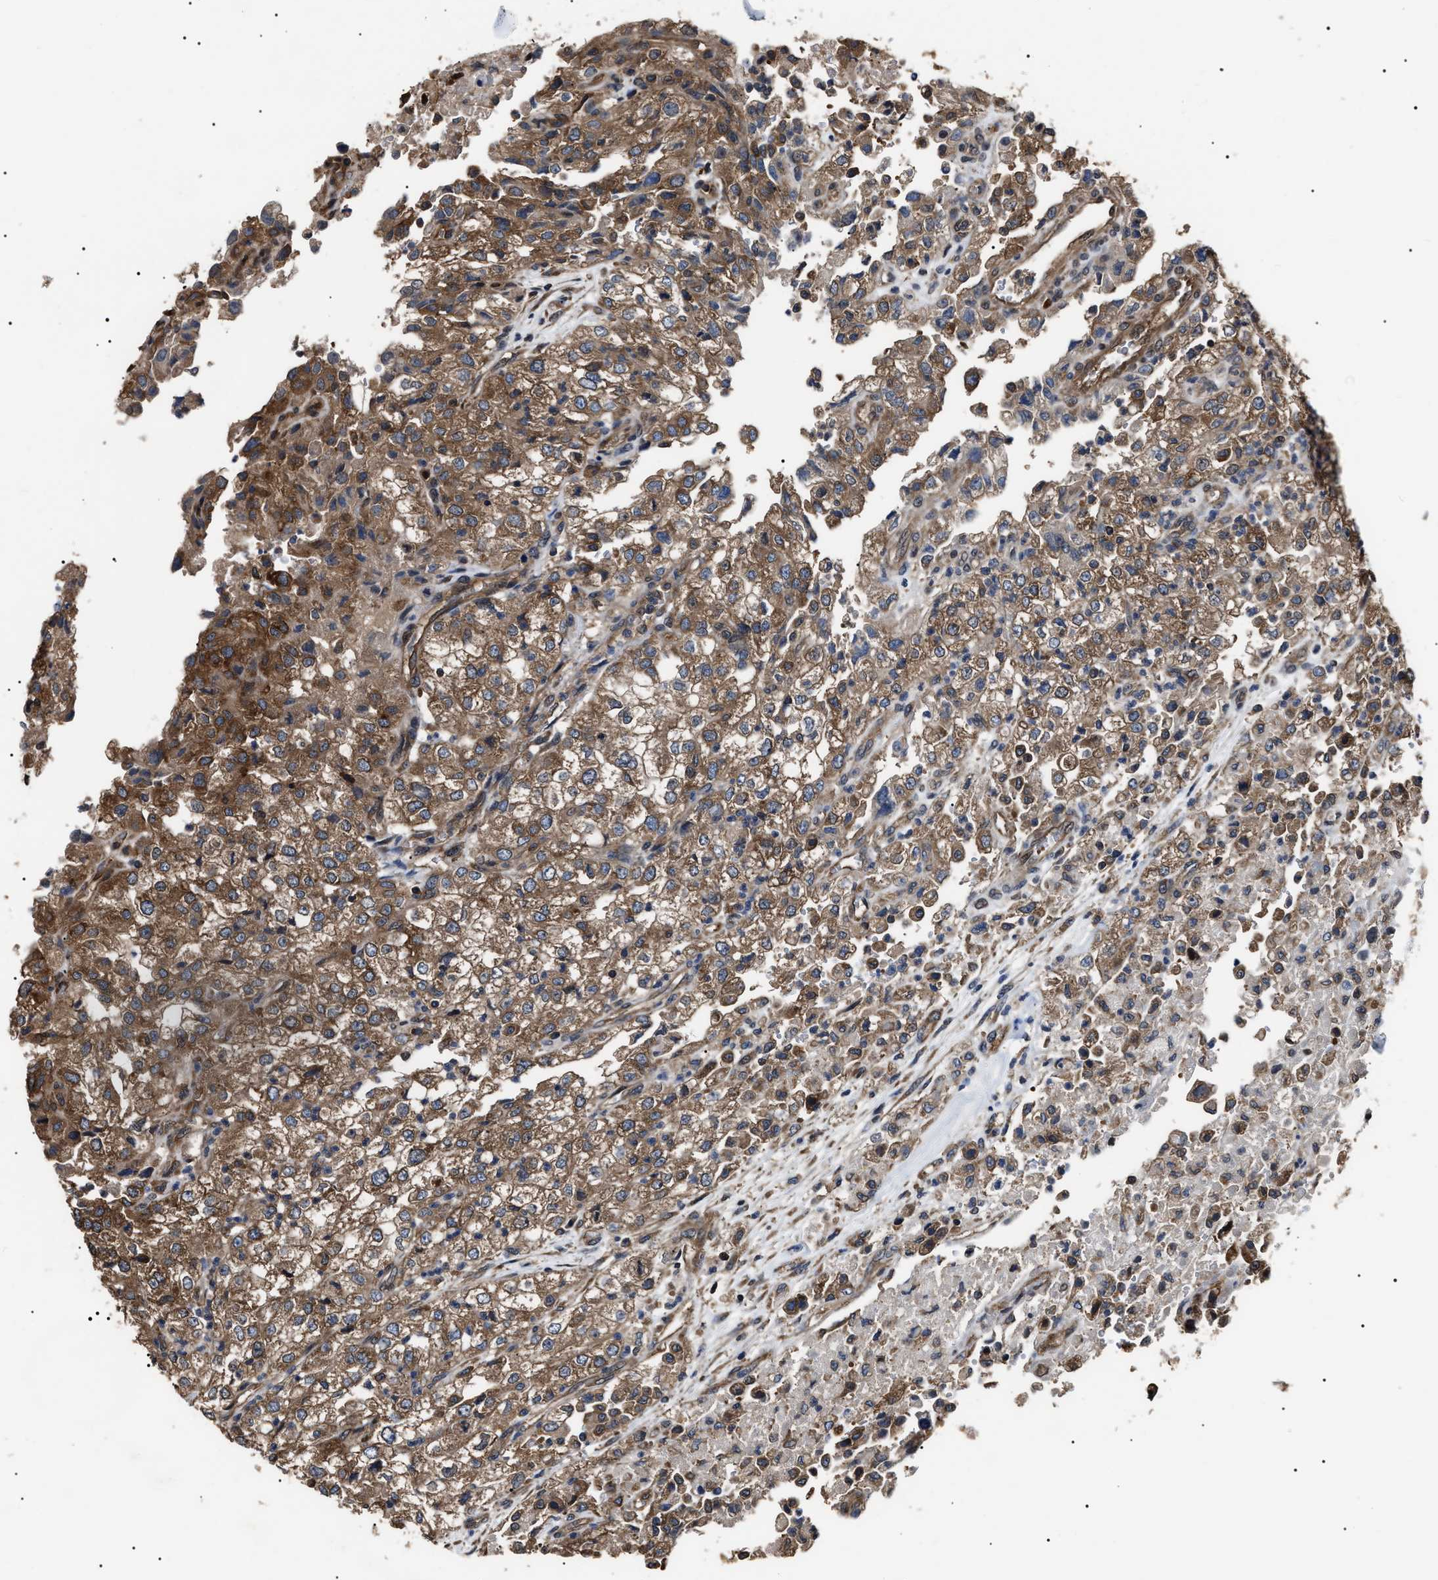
{"staining": {"intensity": "moderate", "quantity": ">75%", "location": "cytoplasmic/membranous"}, "tissue": "renal cancer", "cell_type": "Tumor cells", "image_type": "cancer", "snomed": [{"axis": "morphology", "description": "Adenocarcinoma, NOS"}, {"axis": "topography", "description": "Kidney"}], "caption": "Renal adenocarcinoma tissue demonstrates moderate cytoplasmic/membranous expression in approximately >75% of tumor cells, visualized by immunohistochemistry. (DAB (3,3'-diaminobenzidine) IHC, brown staining for protein, blue staining for nuclei).", "gene": "CCT8", "patient": {"sex": "female", "age": 54}}